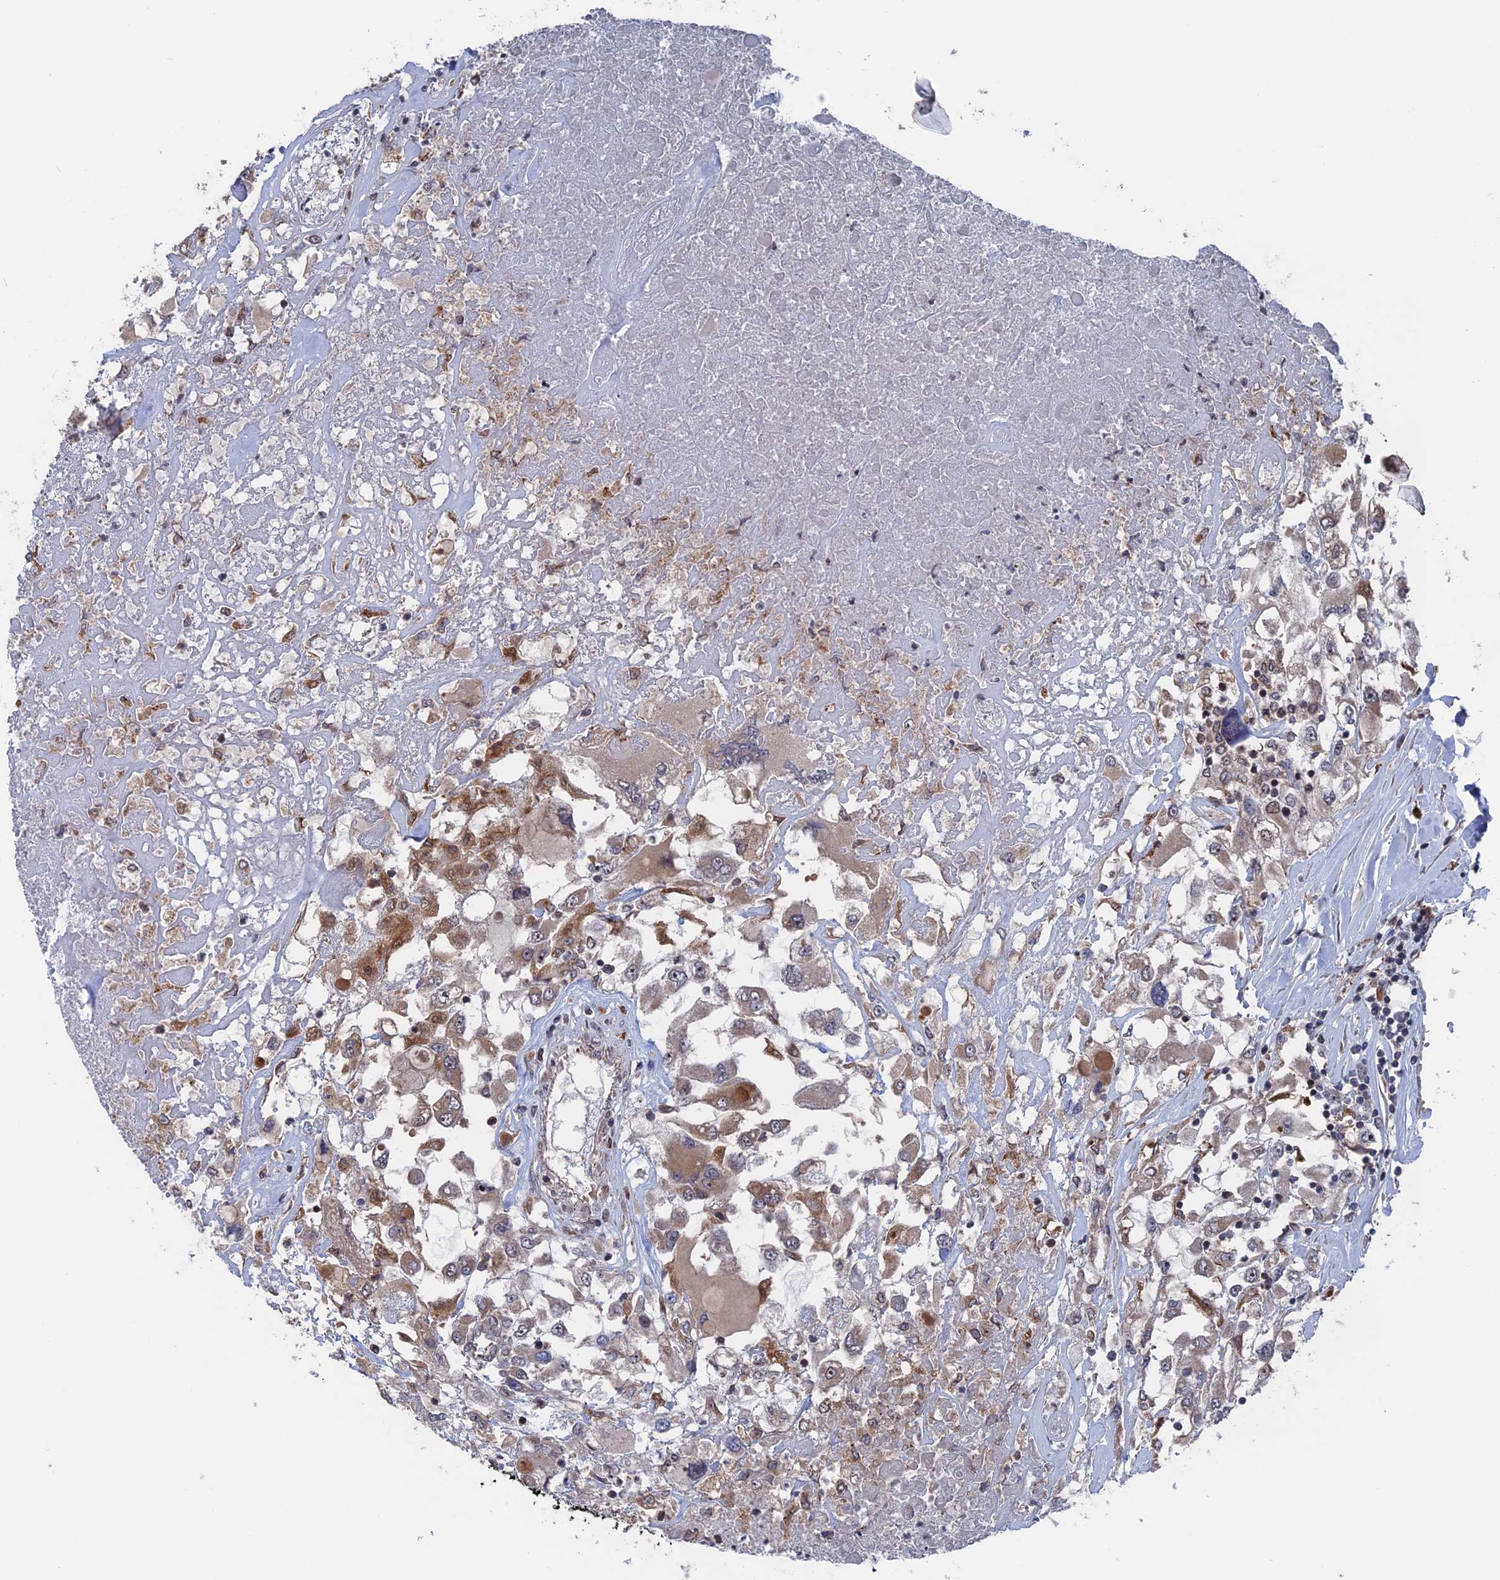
{"staining": {"intensity": "moderate", "quantity": "25%-75%", "location": "cytoplasmic/membranous,nuclear"}, "tissue": "renal cancer", "cell_type": "Tumor cells", "image_type": "cancer", "snomed": [{"axis": "morphology", "description": "Adenocarcinoma, NOS"}, {"axis": "topography", "description": "Kidney"}], "caption": "Protein expression analysis of renal adenocarcinoma shows moderate cytoplasmic/membranous and nuclear staining in about 25%-75% of tumor cells.", "gene": "PLA2G15", "patient": {"sex": "female", "age": 52}}